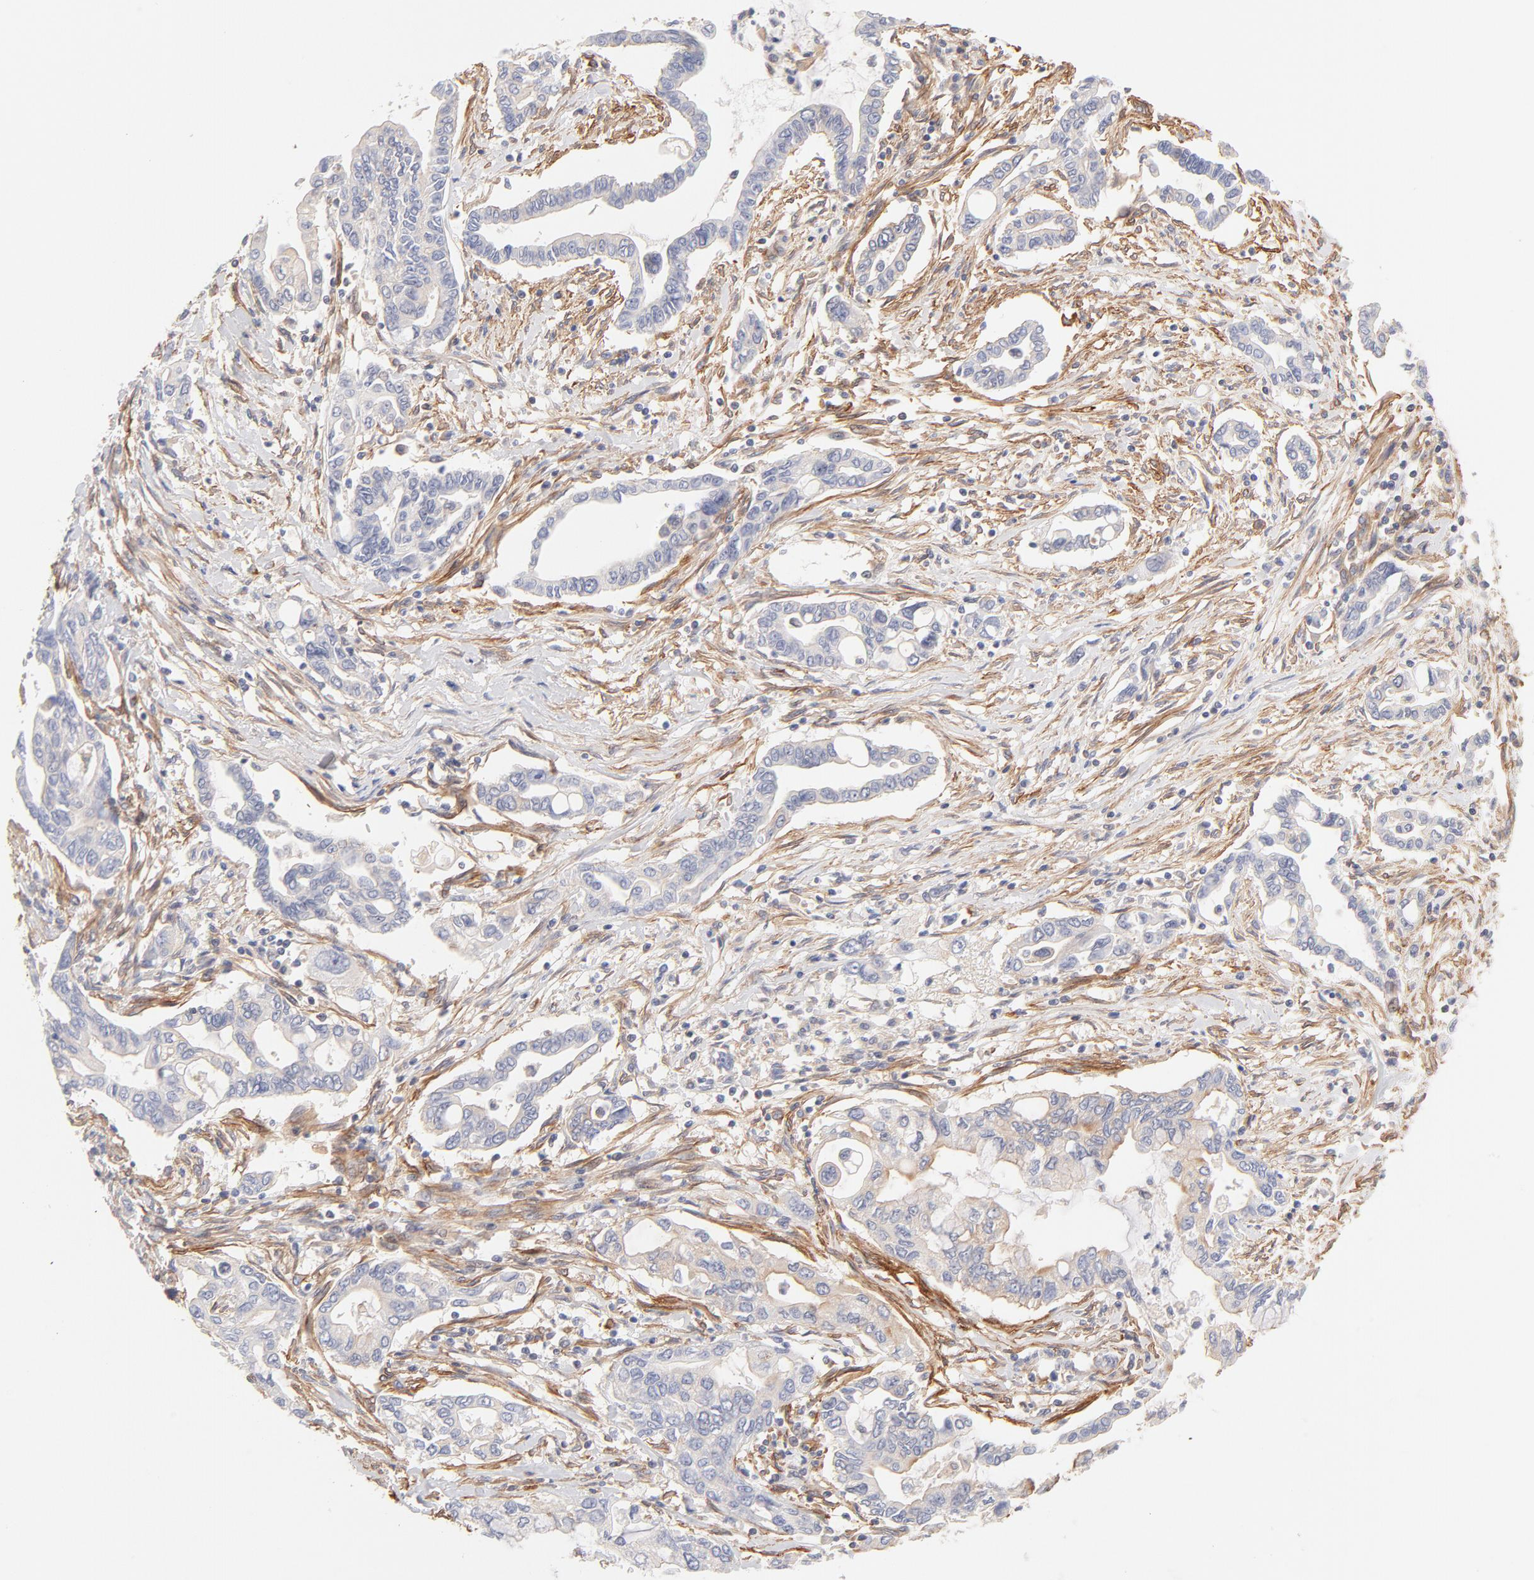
{"staining": {"intensity": "negative", "quantity": "none", "location": "none"}, "tissue": "pancreatic cancer", "cell_type": "Tumor cells", "image_type": "cancer", "snomed": [{"axis": "morphology", "description": "Adenocarcinoma, NOS"}, {"axis": "topography", "description": "Pancreas"}], "caption": "High power microscopy micrograph of an immunohistochemistry micrograph of pancreatic adenocarcinoma, revealing no significant expression in tumor cells.", "gene": "LDLRAP1", "patient": {"sex": "female", "age": 57}}